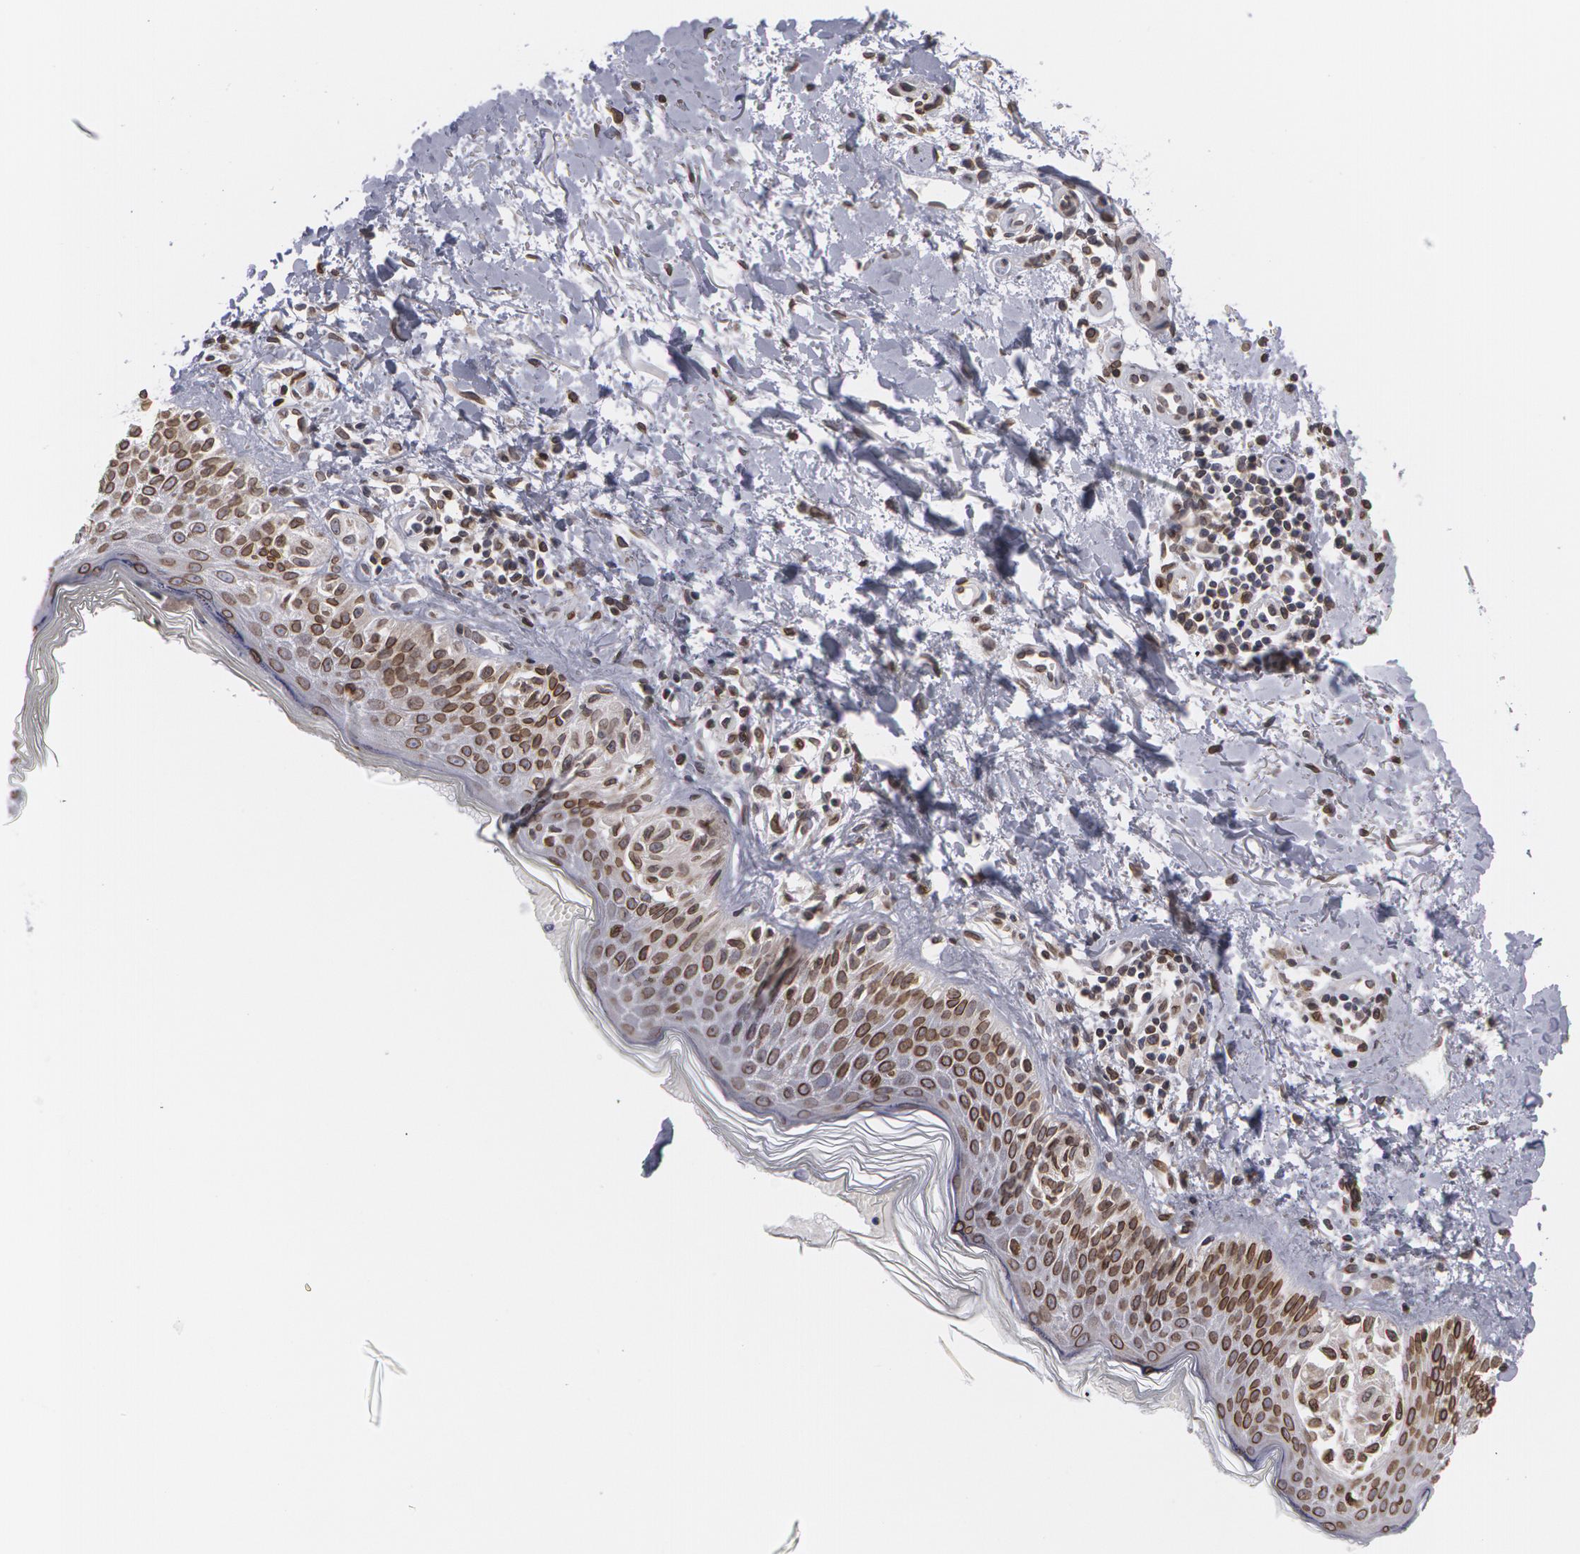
{"staining": {"intensity": "moderate", "quantity": "25%-75%", "location": "nuclear"}, "tissue": "melanoma", "cell_type": "Tumor cells", "image_type": "cancer", "snomed": [{"axis": "morphology", "description": "Malignant melanoma, NOS"}, {"axis": "topography", "description": "Skin"}], "caption": "IHC of melanoma shows medium levels of moderate nuclear expression in about 25%-75% of tumor cells.", "gene": "EMD", "patient": {"sex": "female", "age": 73}}